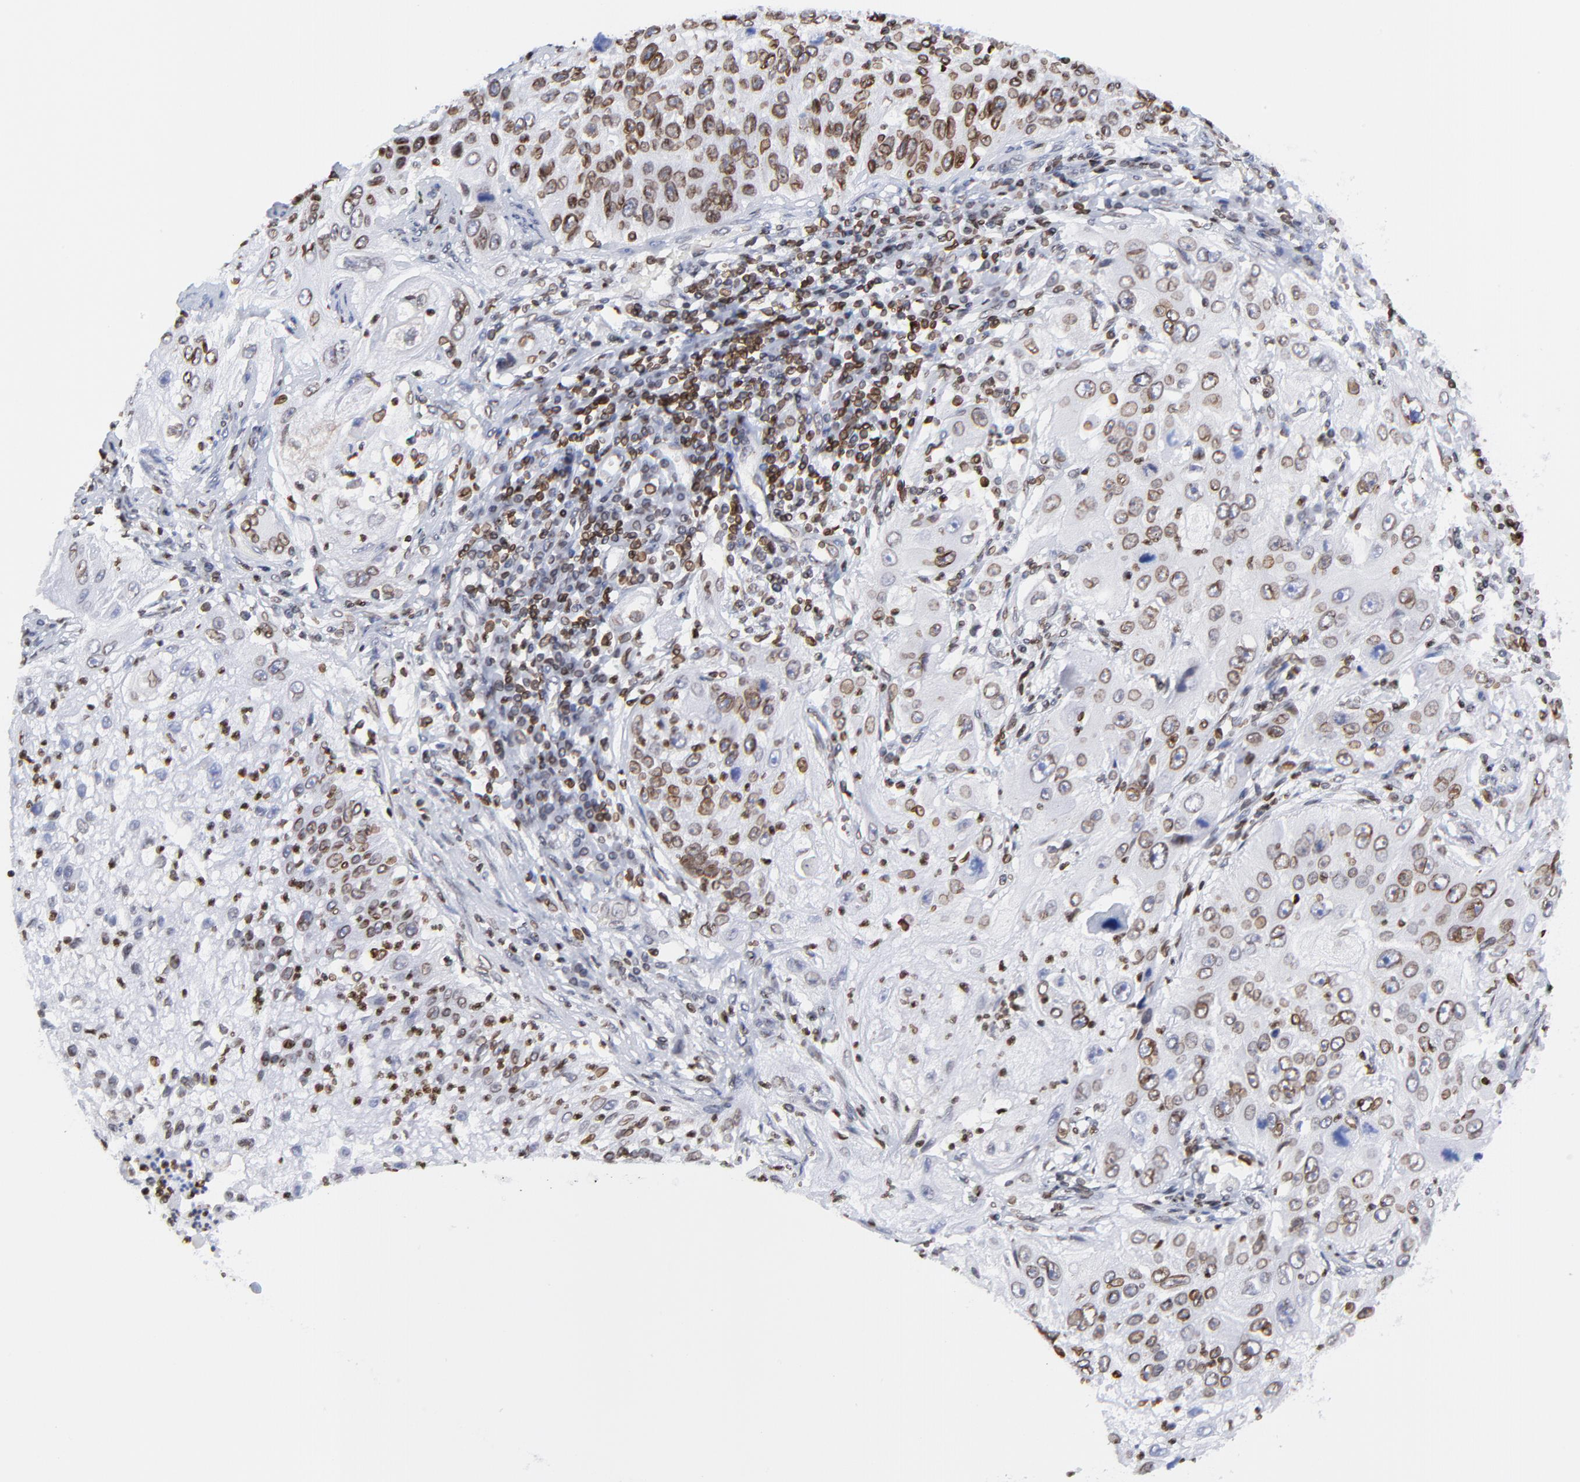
{"staining": {"intensity": "moderate", "quantity": ">75%", "location": "cytoplasmic/membranous,nuclear"}, "tissue": "lung cancer", "cell_type": "Tumor cells", "image_type": "cancer", "snomed": [{"axis": "morphology", "description": "Inflammation, NOS"}, {"axis": "morphology", "description": "Squamous cell carcinoma, NOS"}, {"axis": "topography", "description": "Lymph node"}, {"axis": "topography", "description": "Soft tissue"}, {"axis": "topography", "description": "Lung"}], "caption": "The histopathology image shows immunohistochemical staining of squamous cell carcinoma (lung). There is moderate cytoplasmic/membranous and nuclear staining is appreciated in about >75% of tumor cells.", "gene": "THAP7", "patient": {"sex": "male", "age": 66}}